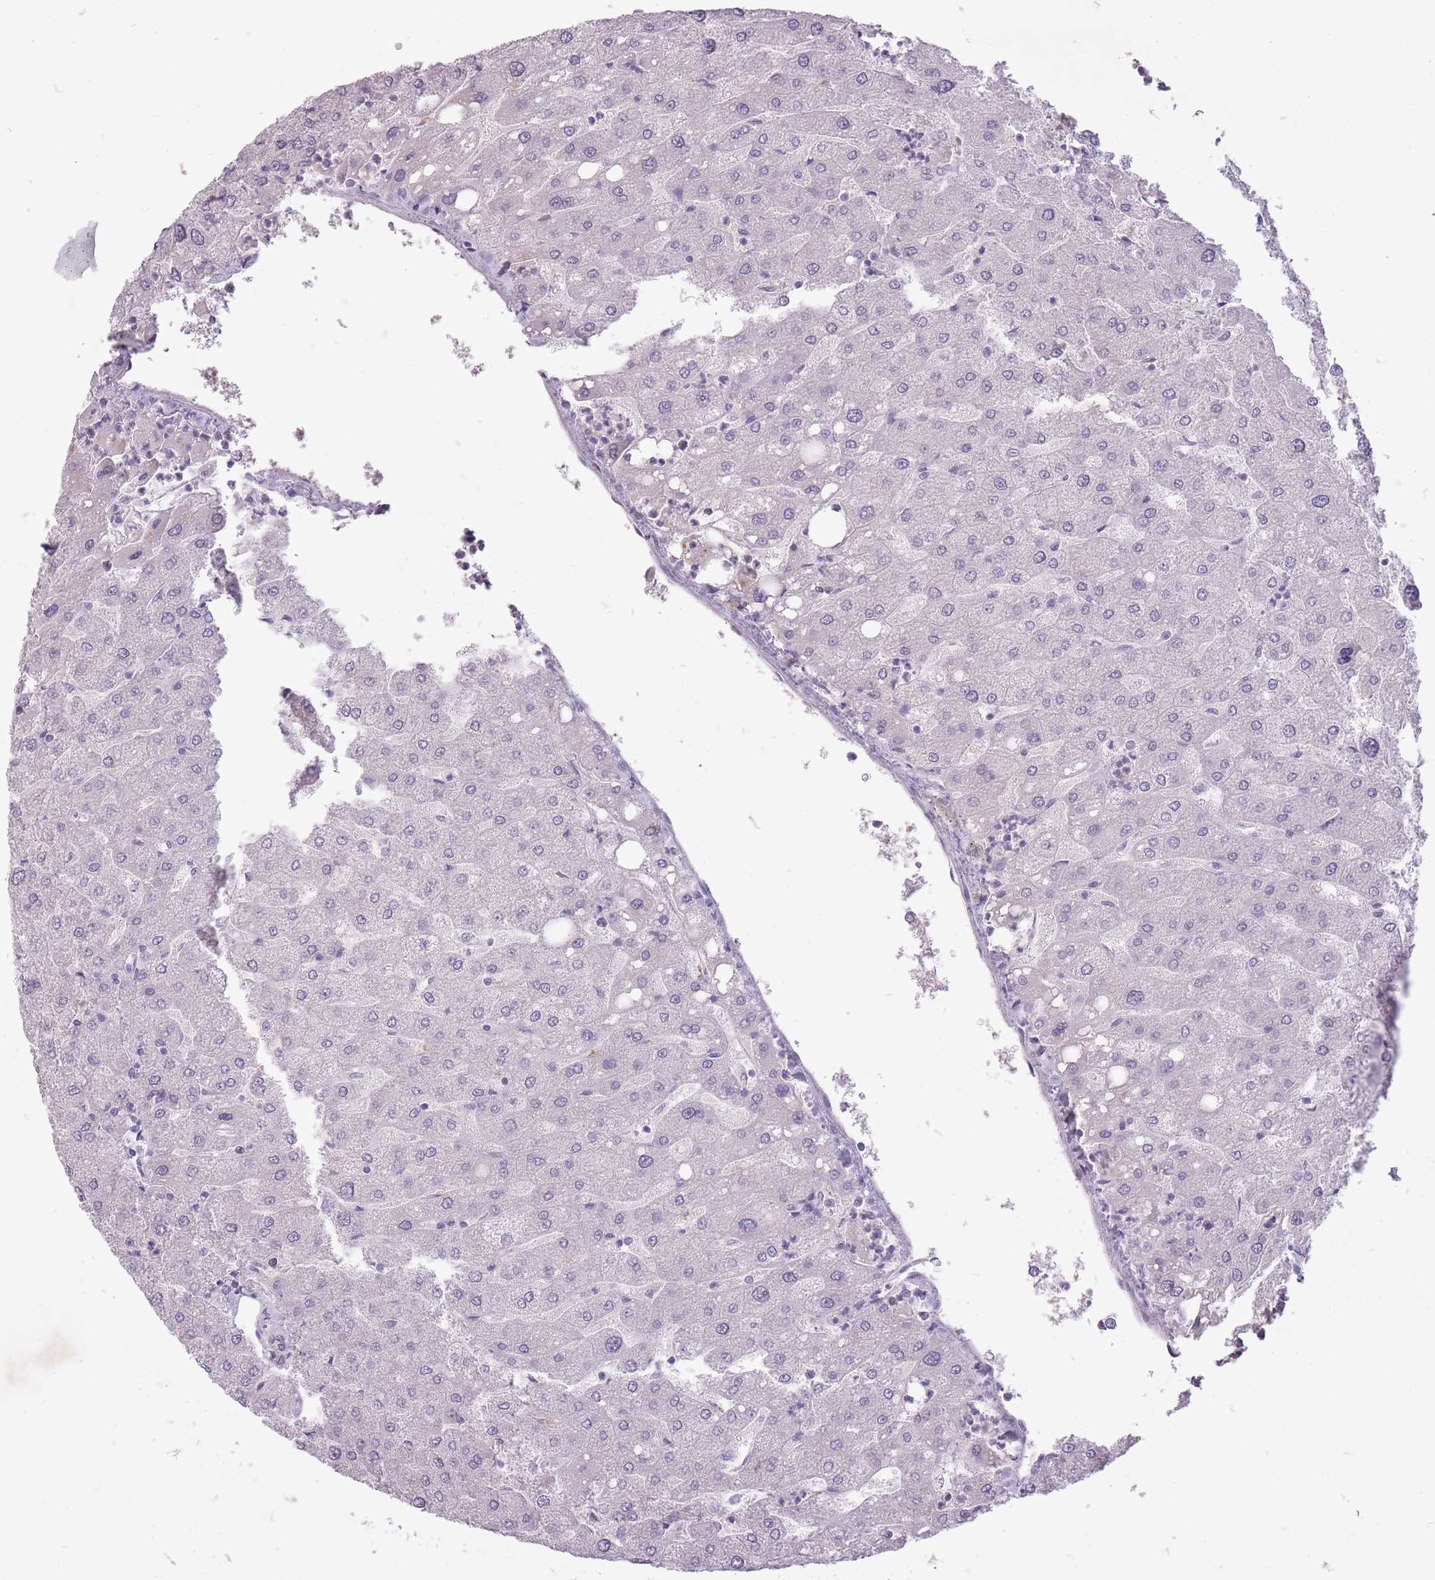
{"staining": {"intensity": "negative", "quantity": "none", "location": "none"}, "tissue": "liver", "cell_type": "Cholangiocytes", "image_type": "normal", "snomed": [{"axis": "morphology", "description": "Normal tissue, NOS"}, {"axis": "topography", "description": "Liver"}], "caption": "Cholangiocytes are negative for brown protein staining in normal liver. The staining was performed using DAB (3,3'-diaminobenzidine) to visualize the protein expression in brown, while the nuclei were stained in blue with hematoxylin (Magnification: 20x).", "gene": "FAM43B", "patient": {"sex": "male", "age": 67}}